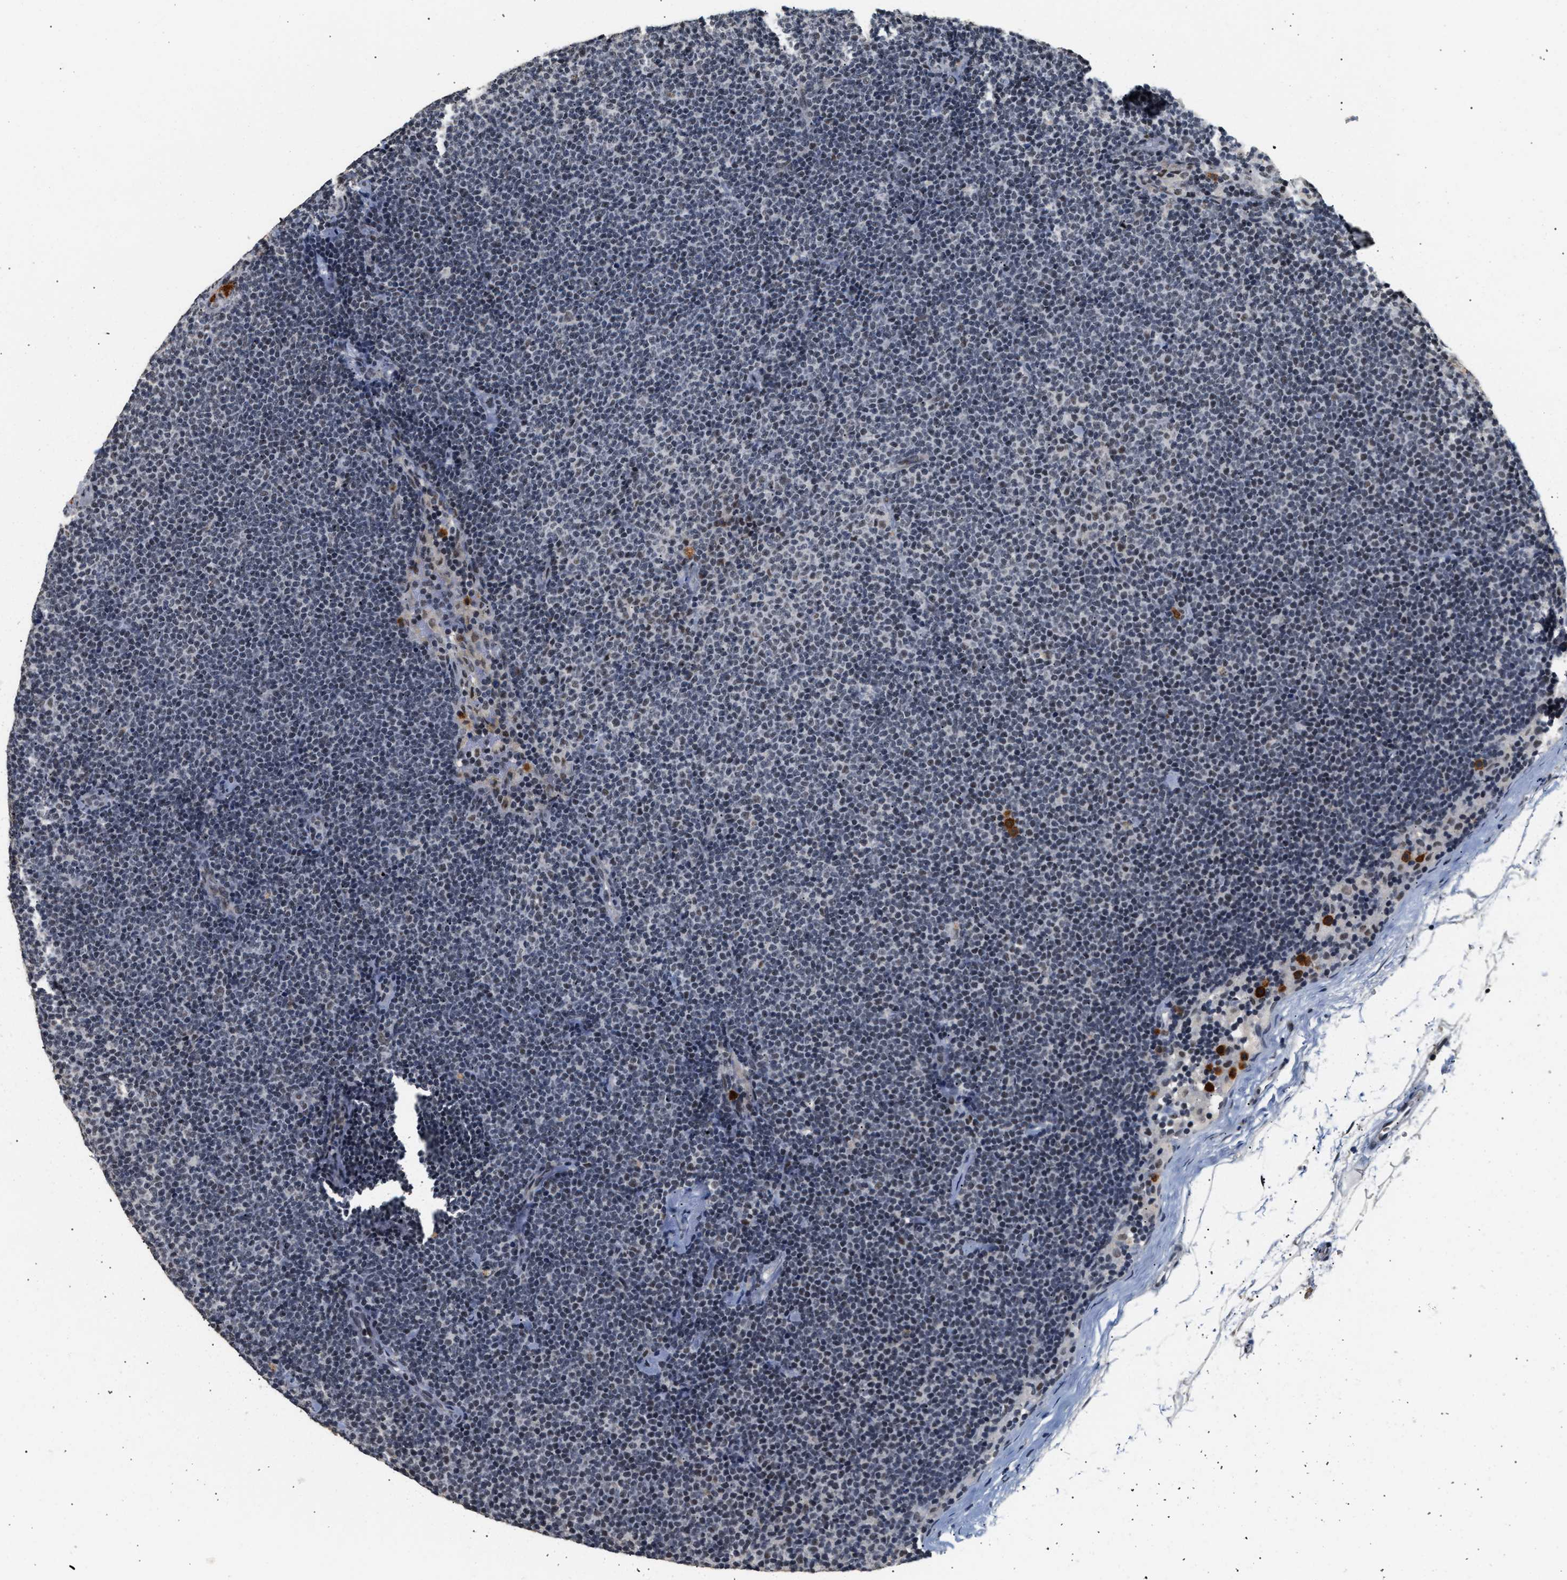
{"staining": {"intensity": "negative", "quantity": "none", "location": "none"}, "tissue": "lymphoma", "cell_type": "Tumor cells", "image_type": "cancer", "snomed": [{"axis": "morphology", "description": "Malignant lymphoma, non-Hodgkin's type, Low grade"}, {"axis": "topography", "description": "Lymph node"}], "caption": "Tumor cells are negative for protein expression in human malignant lymphoma, non-Hodgkin's type (low-grade). (Brightfield microscopy of DAB IHC at high magnification).", "gene": "THOC1", "patient": {"sex": "female", "age": 53}}